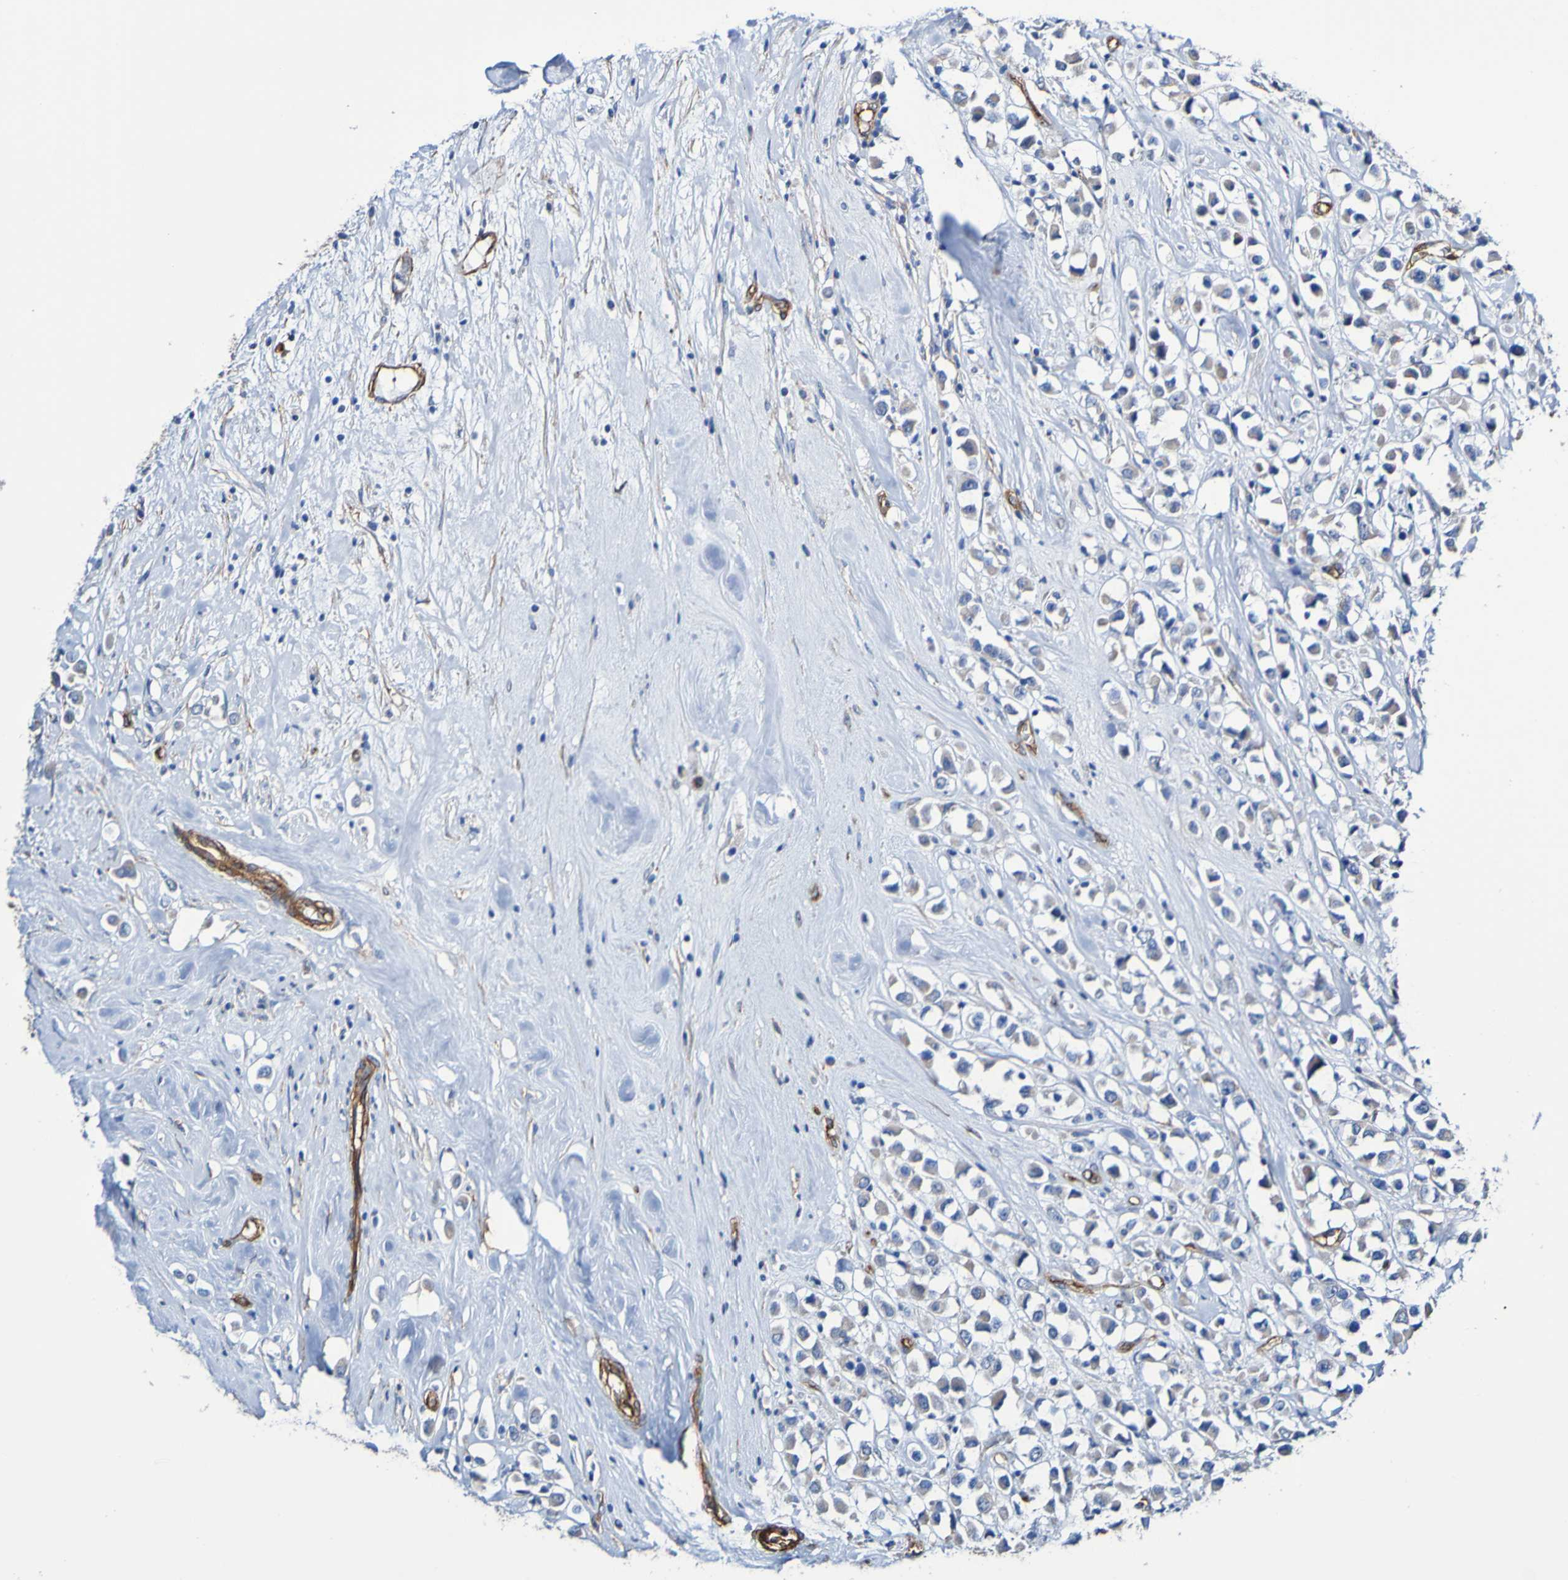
{"staining": {"intensity": "weak", "quantity": "<25%", "location": "cytoplasmic/membranous"}, "tissue": "breast cancer", "cell_type": "Tumor cells", "image_type": "cancer", "snomed": [{"axis": "morphology", "description": "Duct carcinoma"}, {"axis": "topography", "description": "Breast"}], "caption": "A high-resolution photomicrograph shows IHC staining of breast cancer, which demonstrates no significant expression in tumor cells.", "gene": "ELMOD3", "patient": {"sex": "female", "age": 61}}